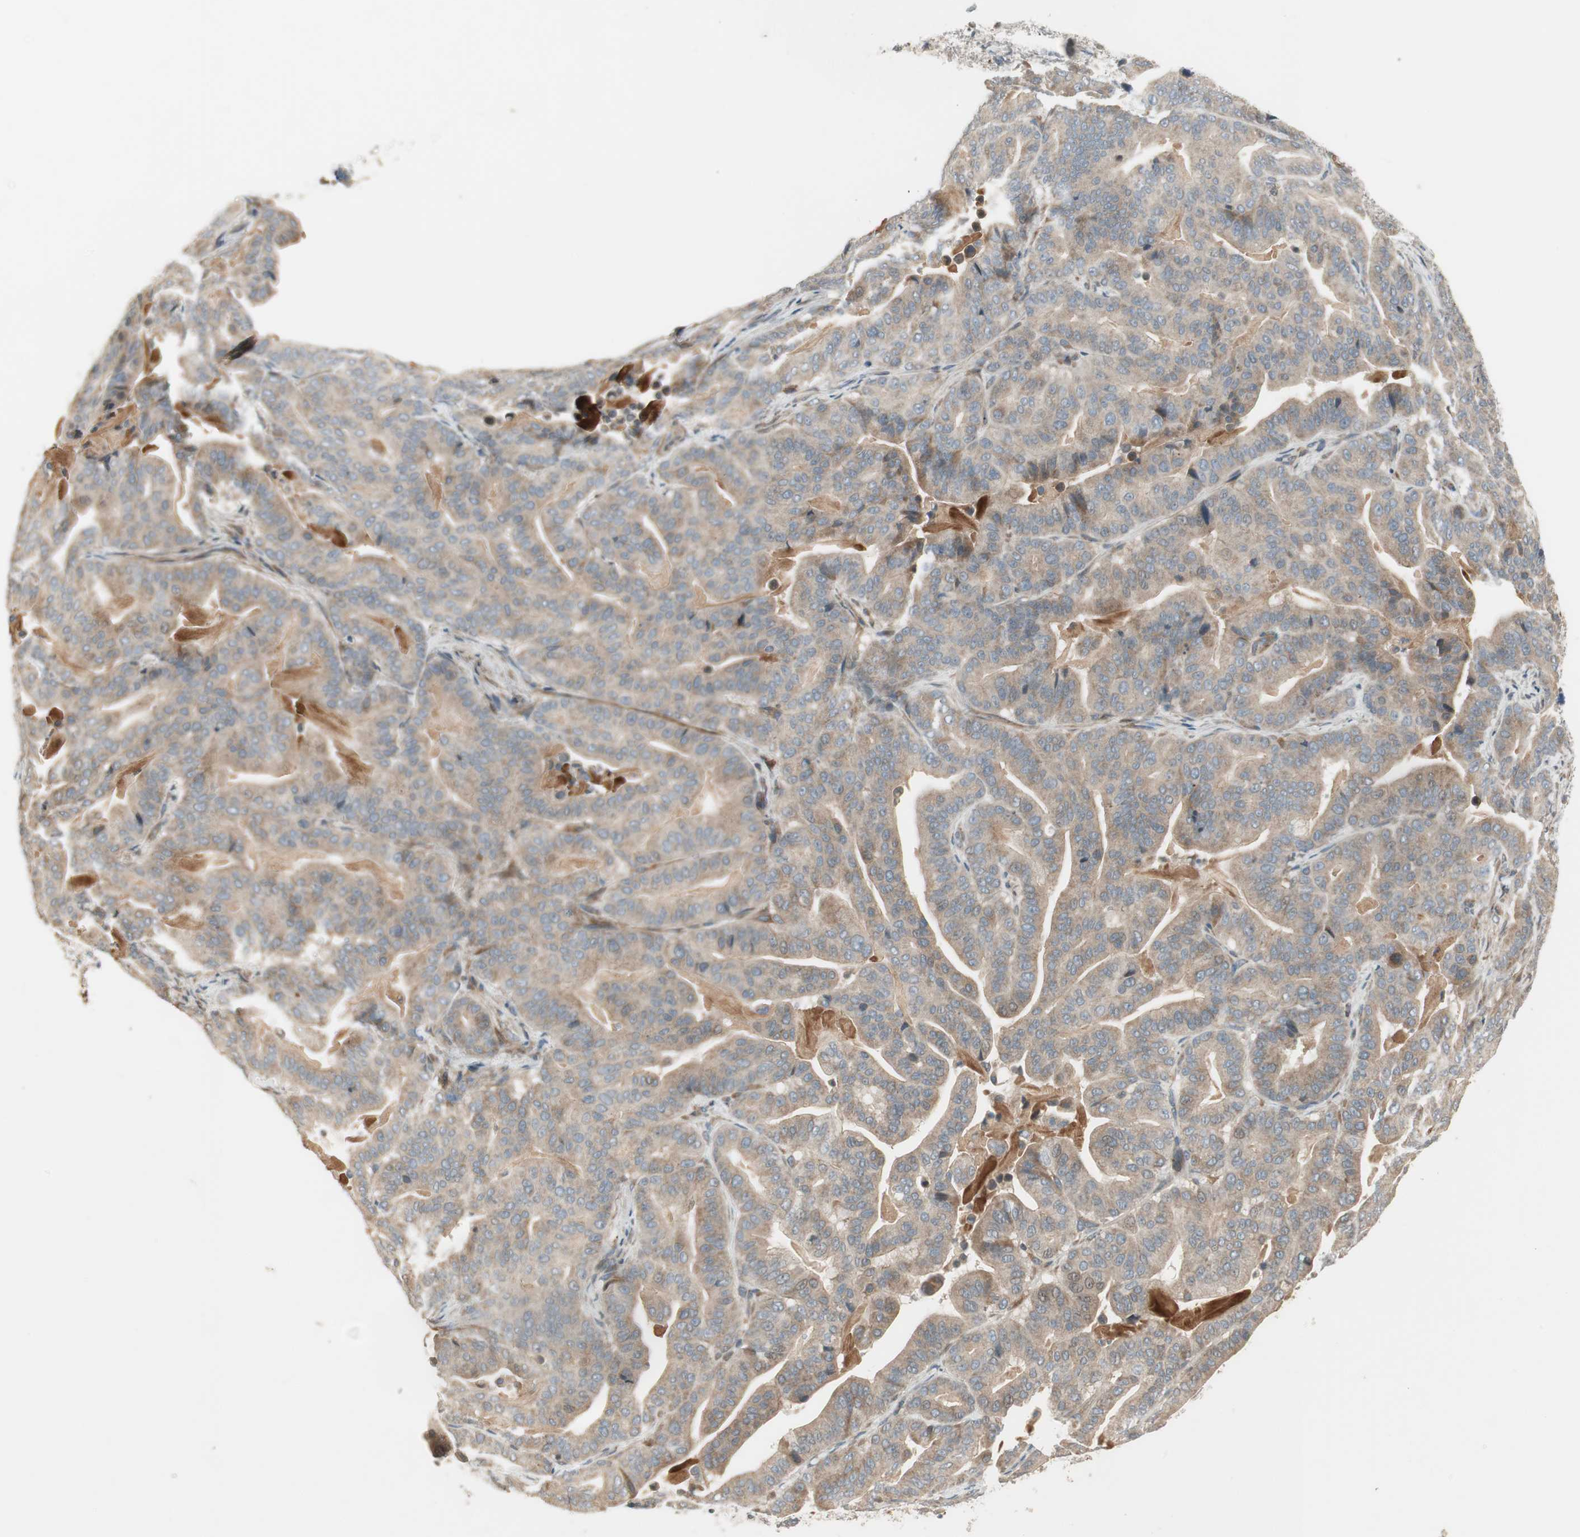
{"staining": {"intensity": "weak", "quantity": ">75%", "location": "cytoplasmic/membranous"}, "tissue": "pancreatic cancer", "cell_type": "Tumor cells", "image_type": "cancer", "snomed": [{"axis": "morphology", "description": "Adenocarcinoma, NOS"}, {"axis": "topography", "description": "Pancreas"}], "caption": "Protein staining by IHC exhibits weak cytoplasmic/membranous expression in approximately >75% of tumor cells in pancreatic adenocarcinoma.", "gene": "SFRP1", "patient": {"sex": "male", "age": 63}}